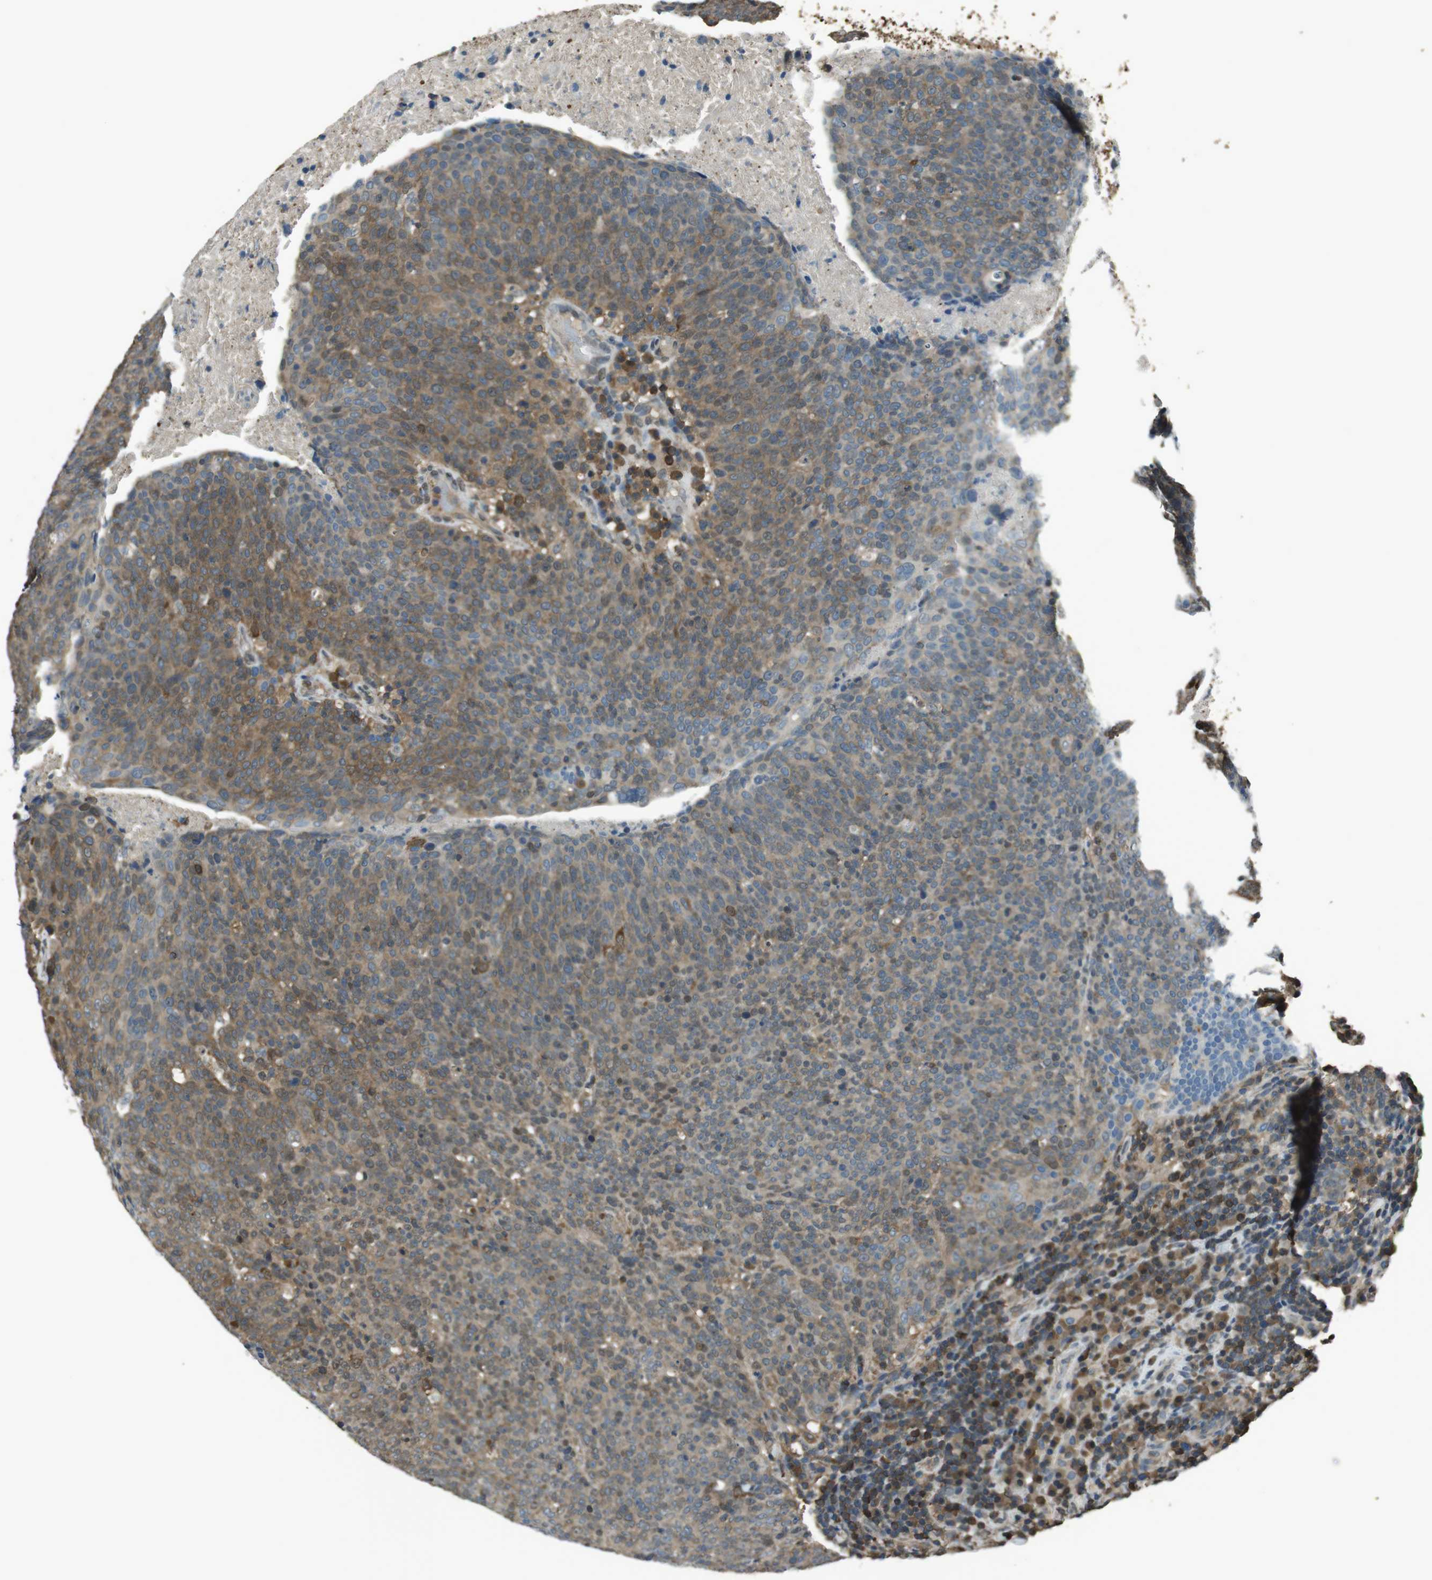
{"staining": {"intensity": "moderate", "quantity": ">75%", "location": "cytoplasmic/membranous"}, "tissue": "head and neck cancer", "cell_type": "Tumor cells", "image_type": "cancer", "snomed": [{"axis": "morphology", "description": "Squamous cell carcinoma, NOS"}, {"axis": "morphology", "description": "Squamous cell carcinoma, metastatic, NOS"}, {"axis": "topography", "description": "Lymph node"}, {"axis": "topography", "description": "Head-Neck"}], "caption": "A photomicrograph showing moderate cytoplasmic/membranous expression in about >75% of tumor cells in head and neck cancer (squamous cell carcinoma), as visualized by brown immunohistochemical staining.", "gene": "TWSG1", "patient": {"sex": "male", "age": 62}}